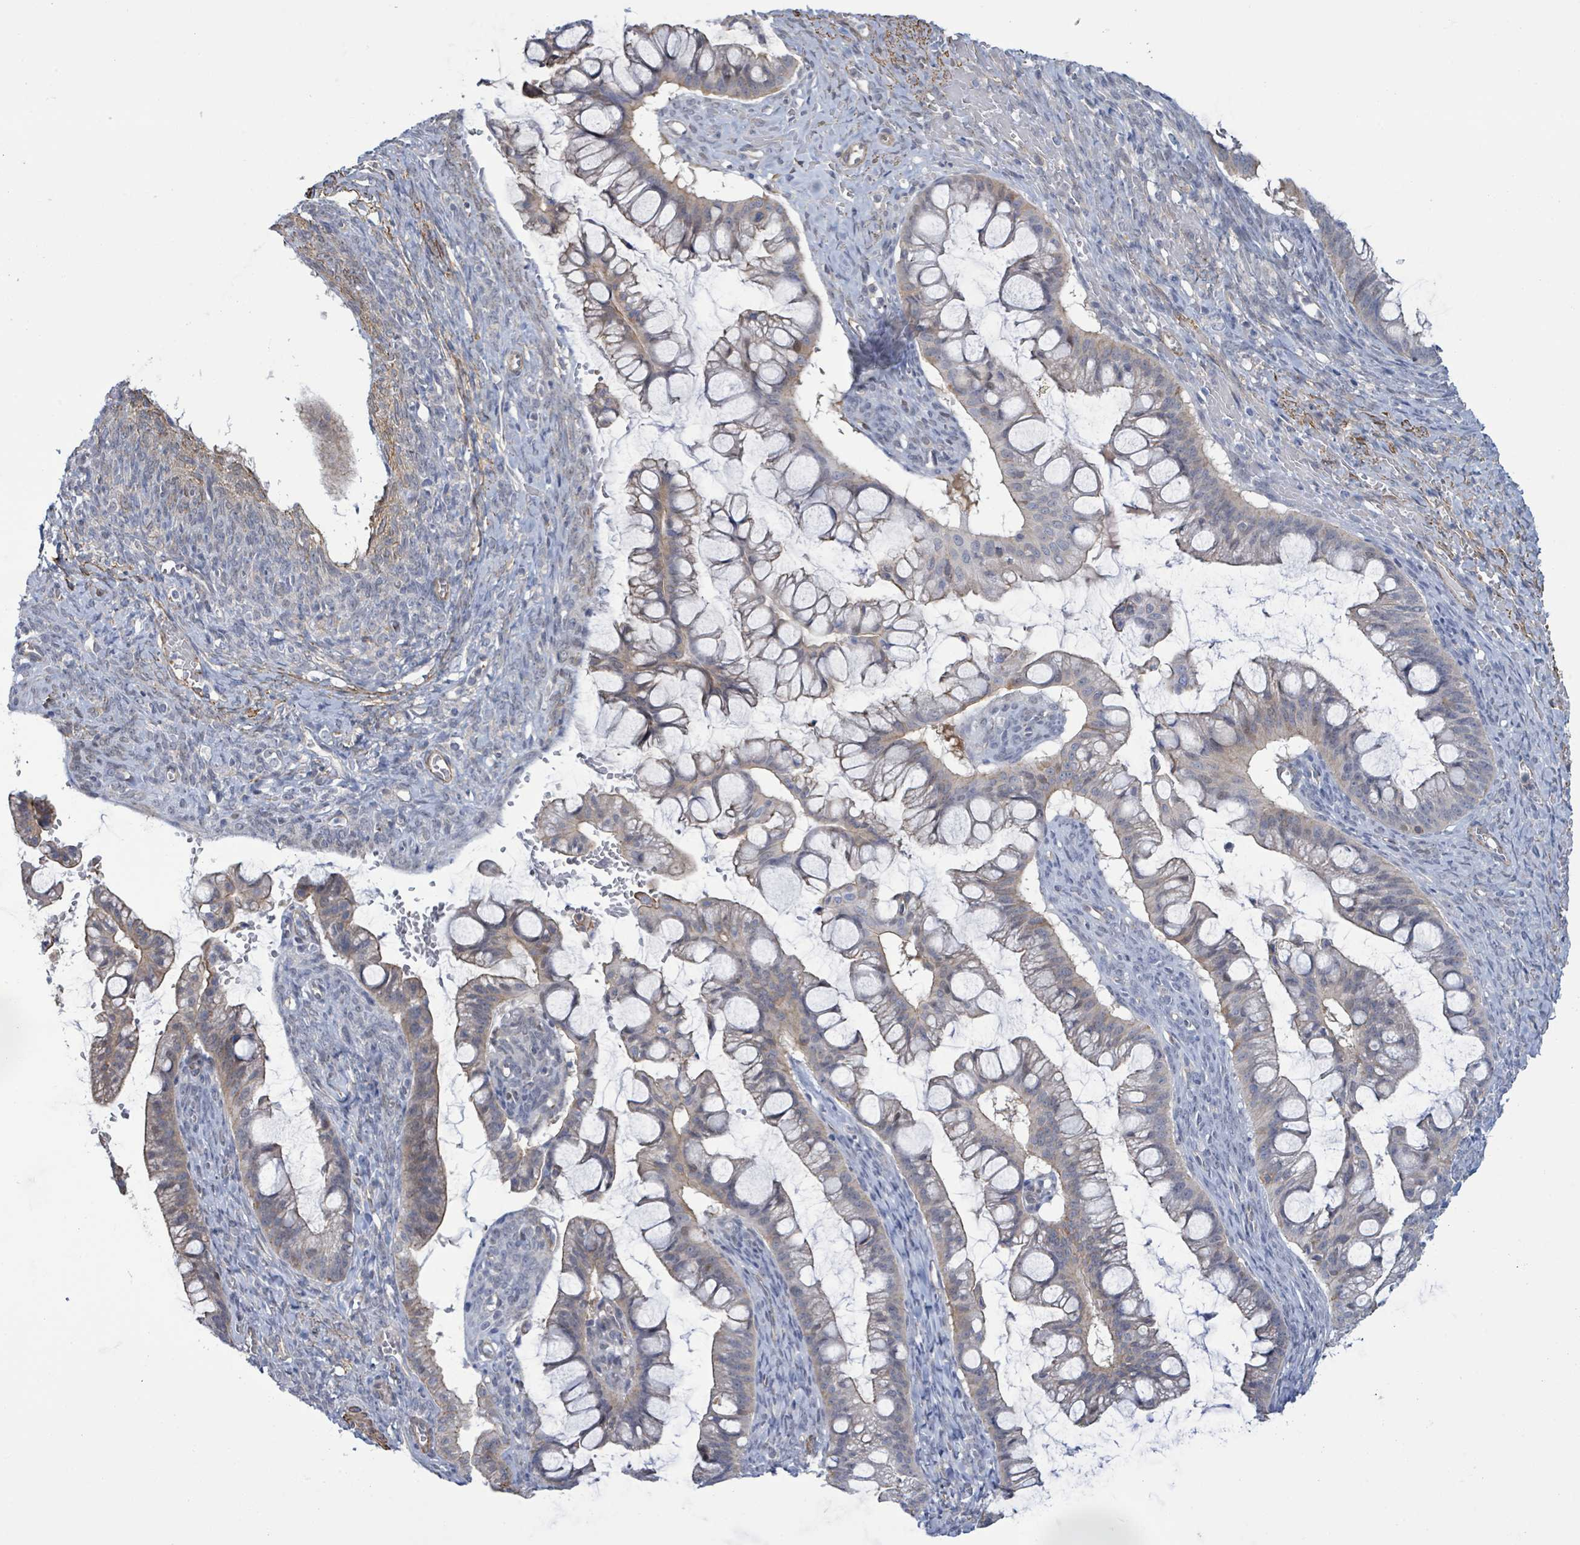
{"staining": {"intensity": "weak", "quantity": "<25%", "location": "cytoplasmic/membranous"}, "tissue": "ovarian cancer", "cell_type": "Tumor cells", "image_type": "cancer", "snomed": [{"axis": "morphology", "description": "Cystadenocarcinoma, mucinous, NOS"}, {"axis": "topography", "description": "Ovary"}], "caption": "Protein analysis of ovarian mucinous cystadenocarcinoma demonstrates no significant expression in tumor cells. (DAB IHC with hematoxylin counter stain).", "gene": "DMRTC1B", "patient": {"sex": "female", "age": 73}}